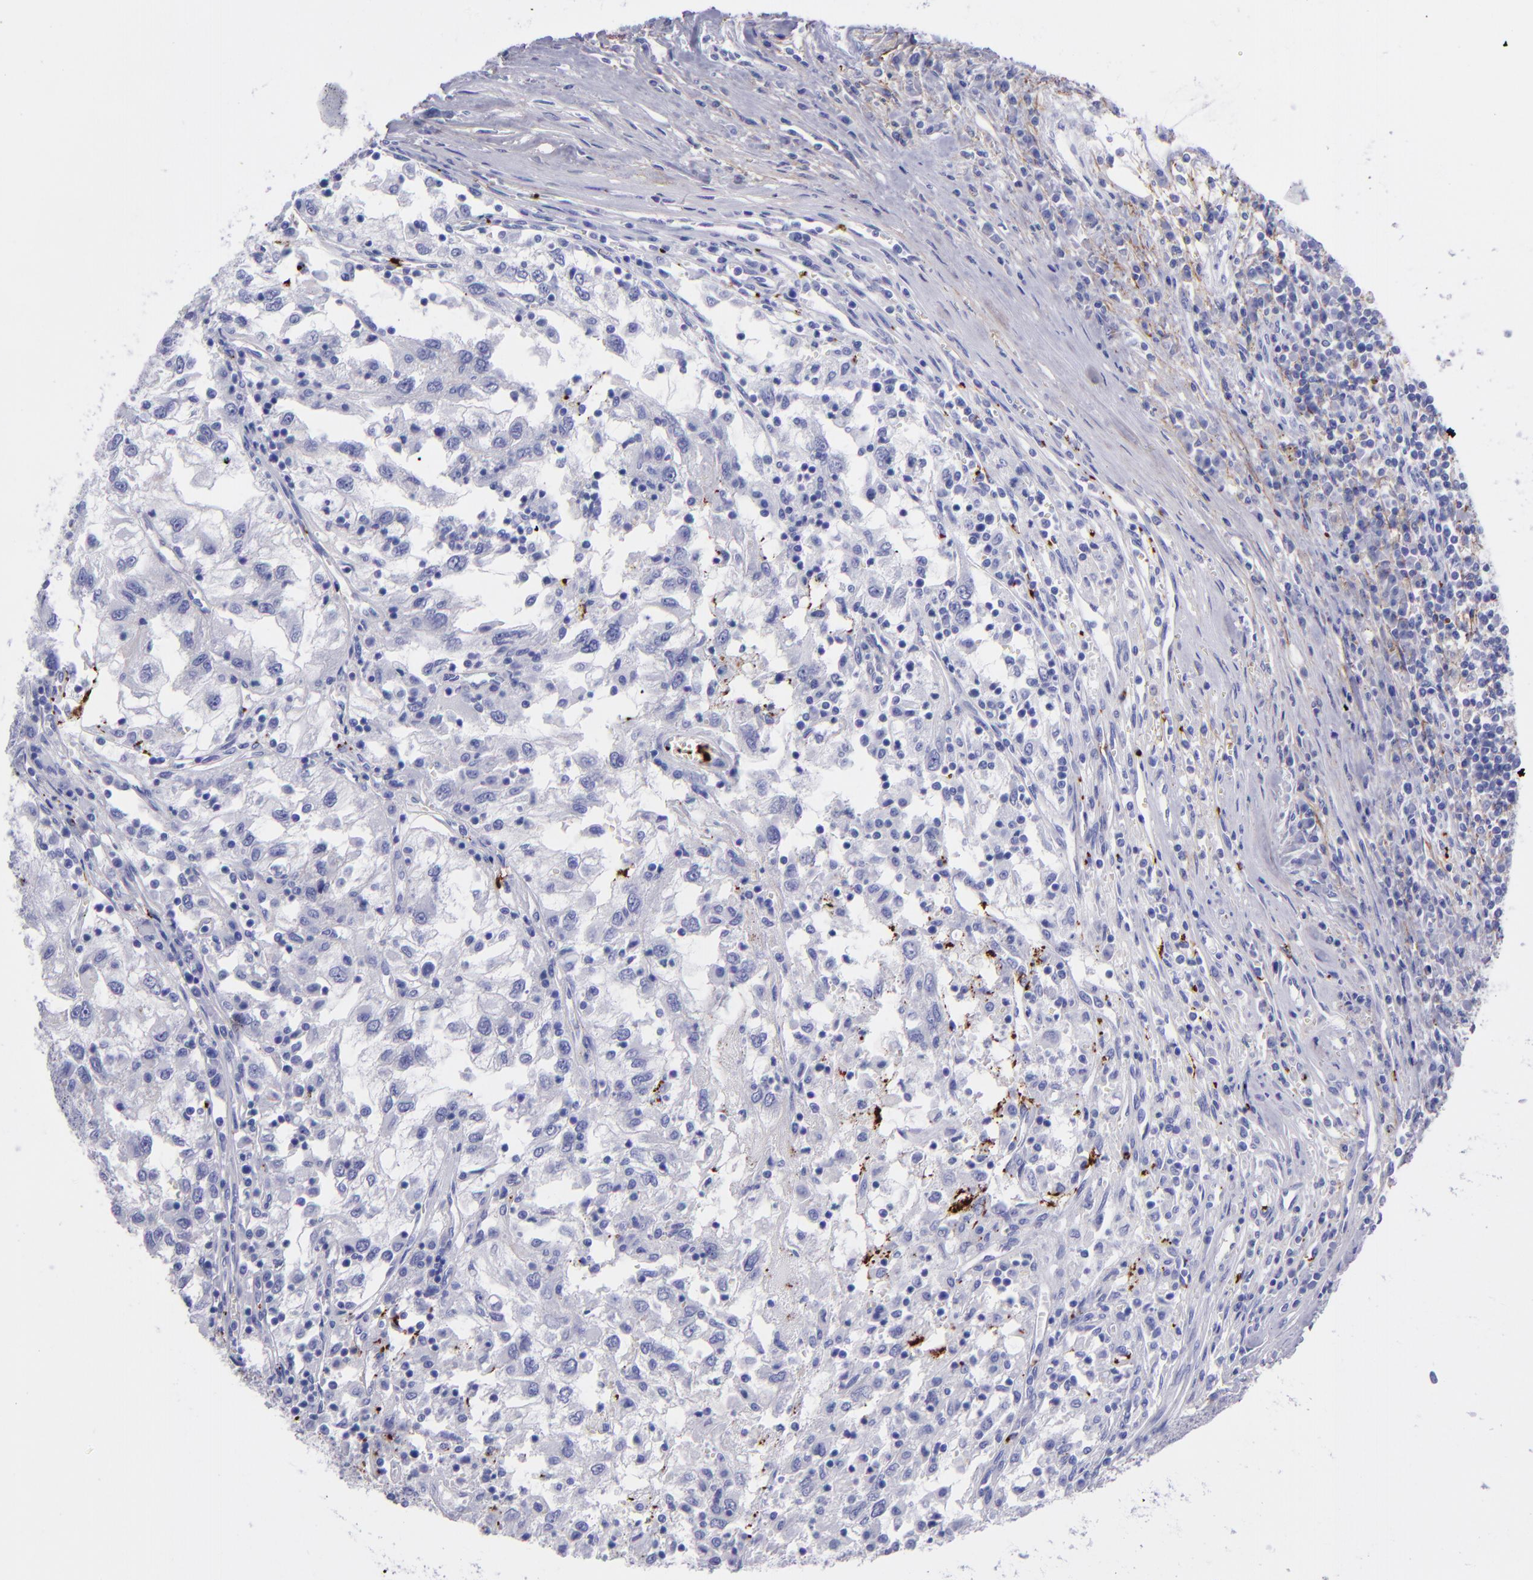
{"staining": {"intensity": "negative", "quantity": "none", "location": "none"}, "tissue": "renal cancer", "cell_type": "Tumor cells", "image_type": "cancer", "snomed": [{"axis": "morphology", "description": "Normal tissue, NOS"}, {"axis": "morphology", "description": "Adenocarcinoma, NOS"}, {"axis": "topography", "description": "Kidney"}], "caption": "A photomicrograph of renal cancer stained for a protein exhibits no brown staining in tumor cells. (Immunohistochemistry (ihc), brightfield microscopy, high magnification).", "gene": "EFCAB13", "patient": {"sex": "male", "age": 71}}